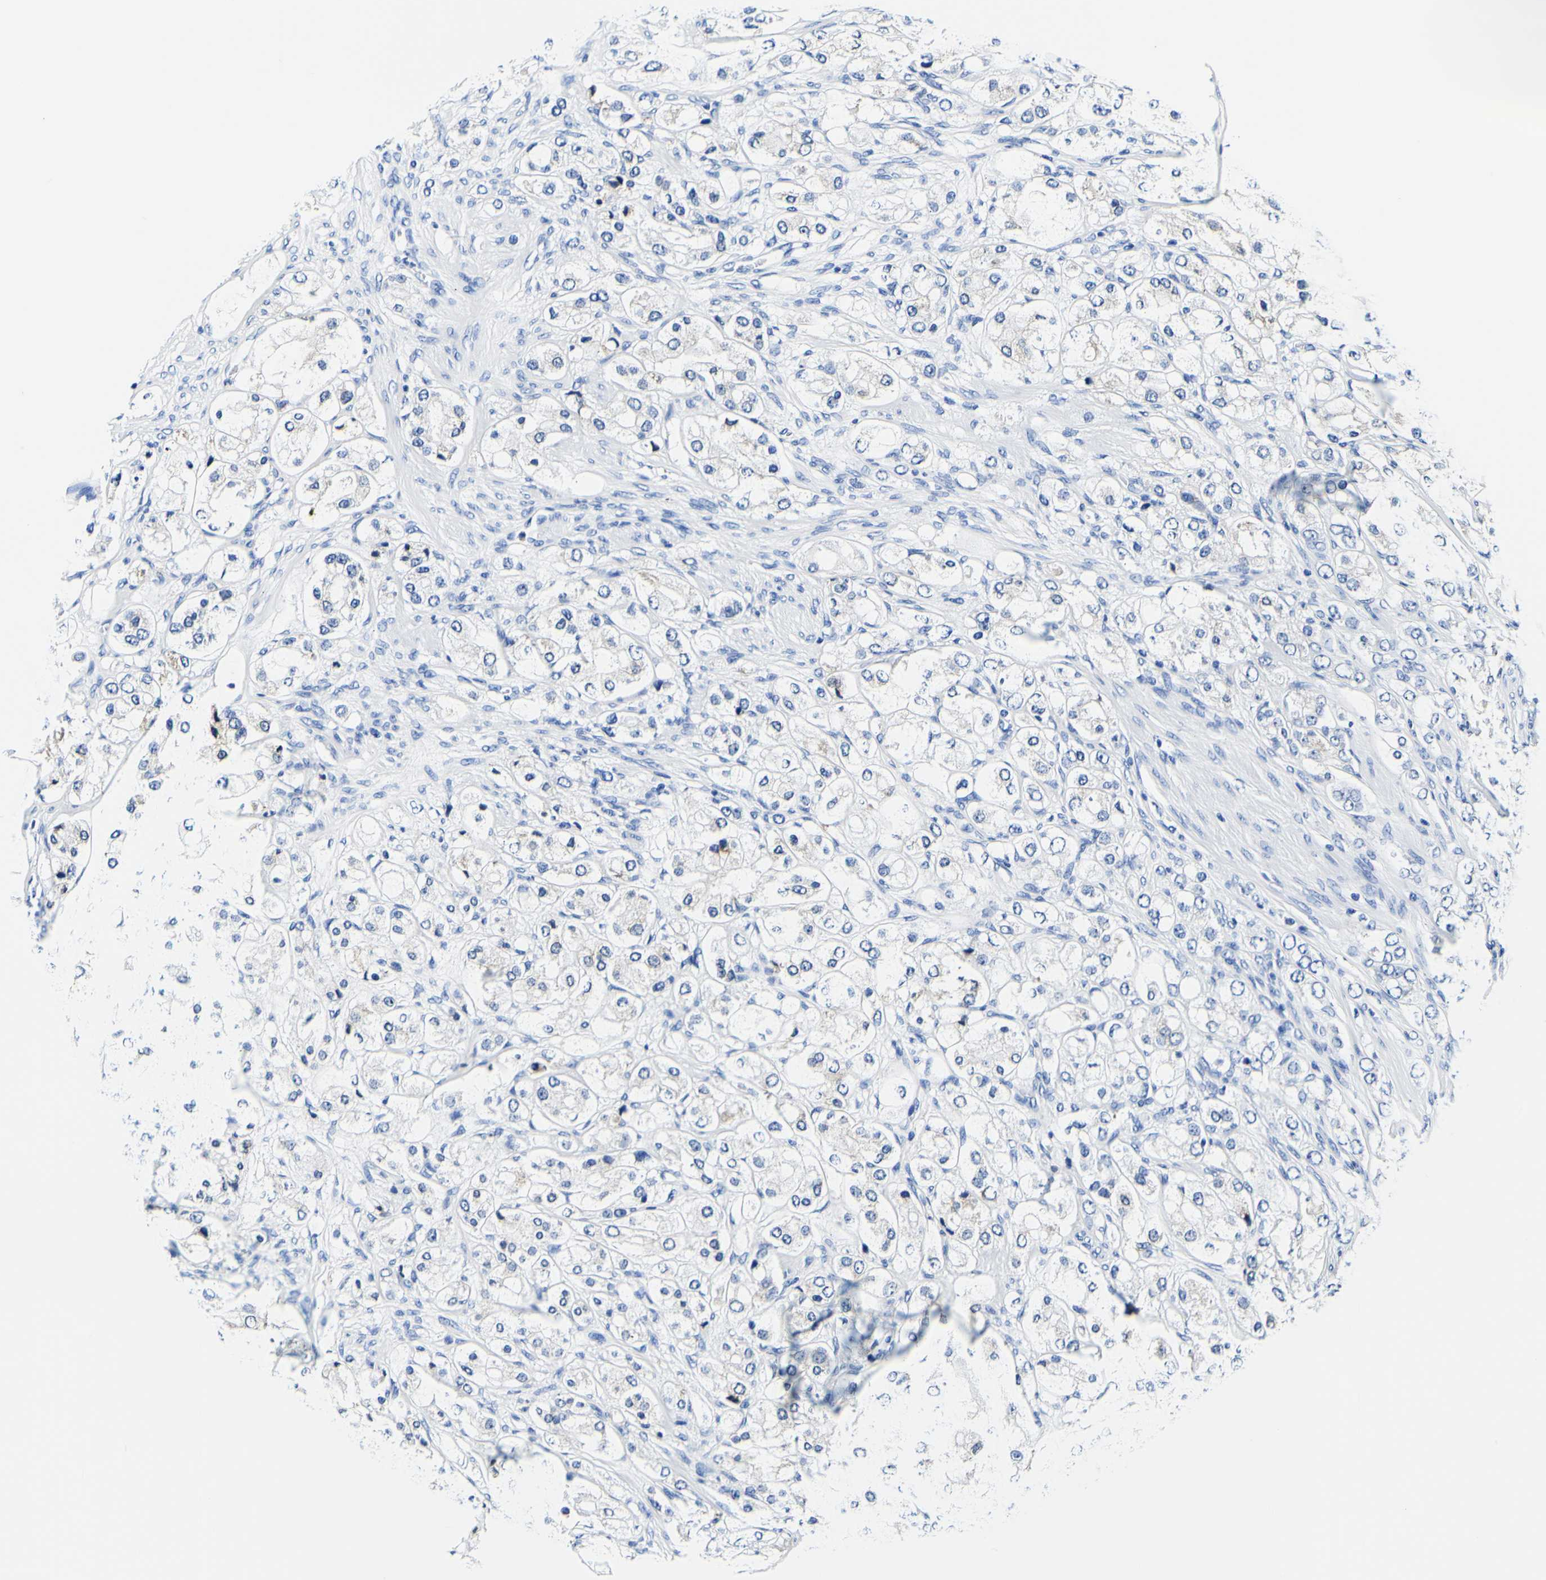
{"staining": {"intensity": "negative", "quantity": "none", "location": "none"}, "tissue": "prostate cancer", "cell_type": "Tumor cells", "image_type": "cancer", "snomed": [{"axis": "morphology", "description": "Adenocarcinoma, High grade"}, {"axis": "topography", "description": "Prostate"}], "caption": "Tumor cells are negative for protein expression in human prostate cancer.", "gene": "P4HB", "patient": {"sex": "male", "age": 65}}